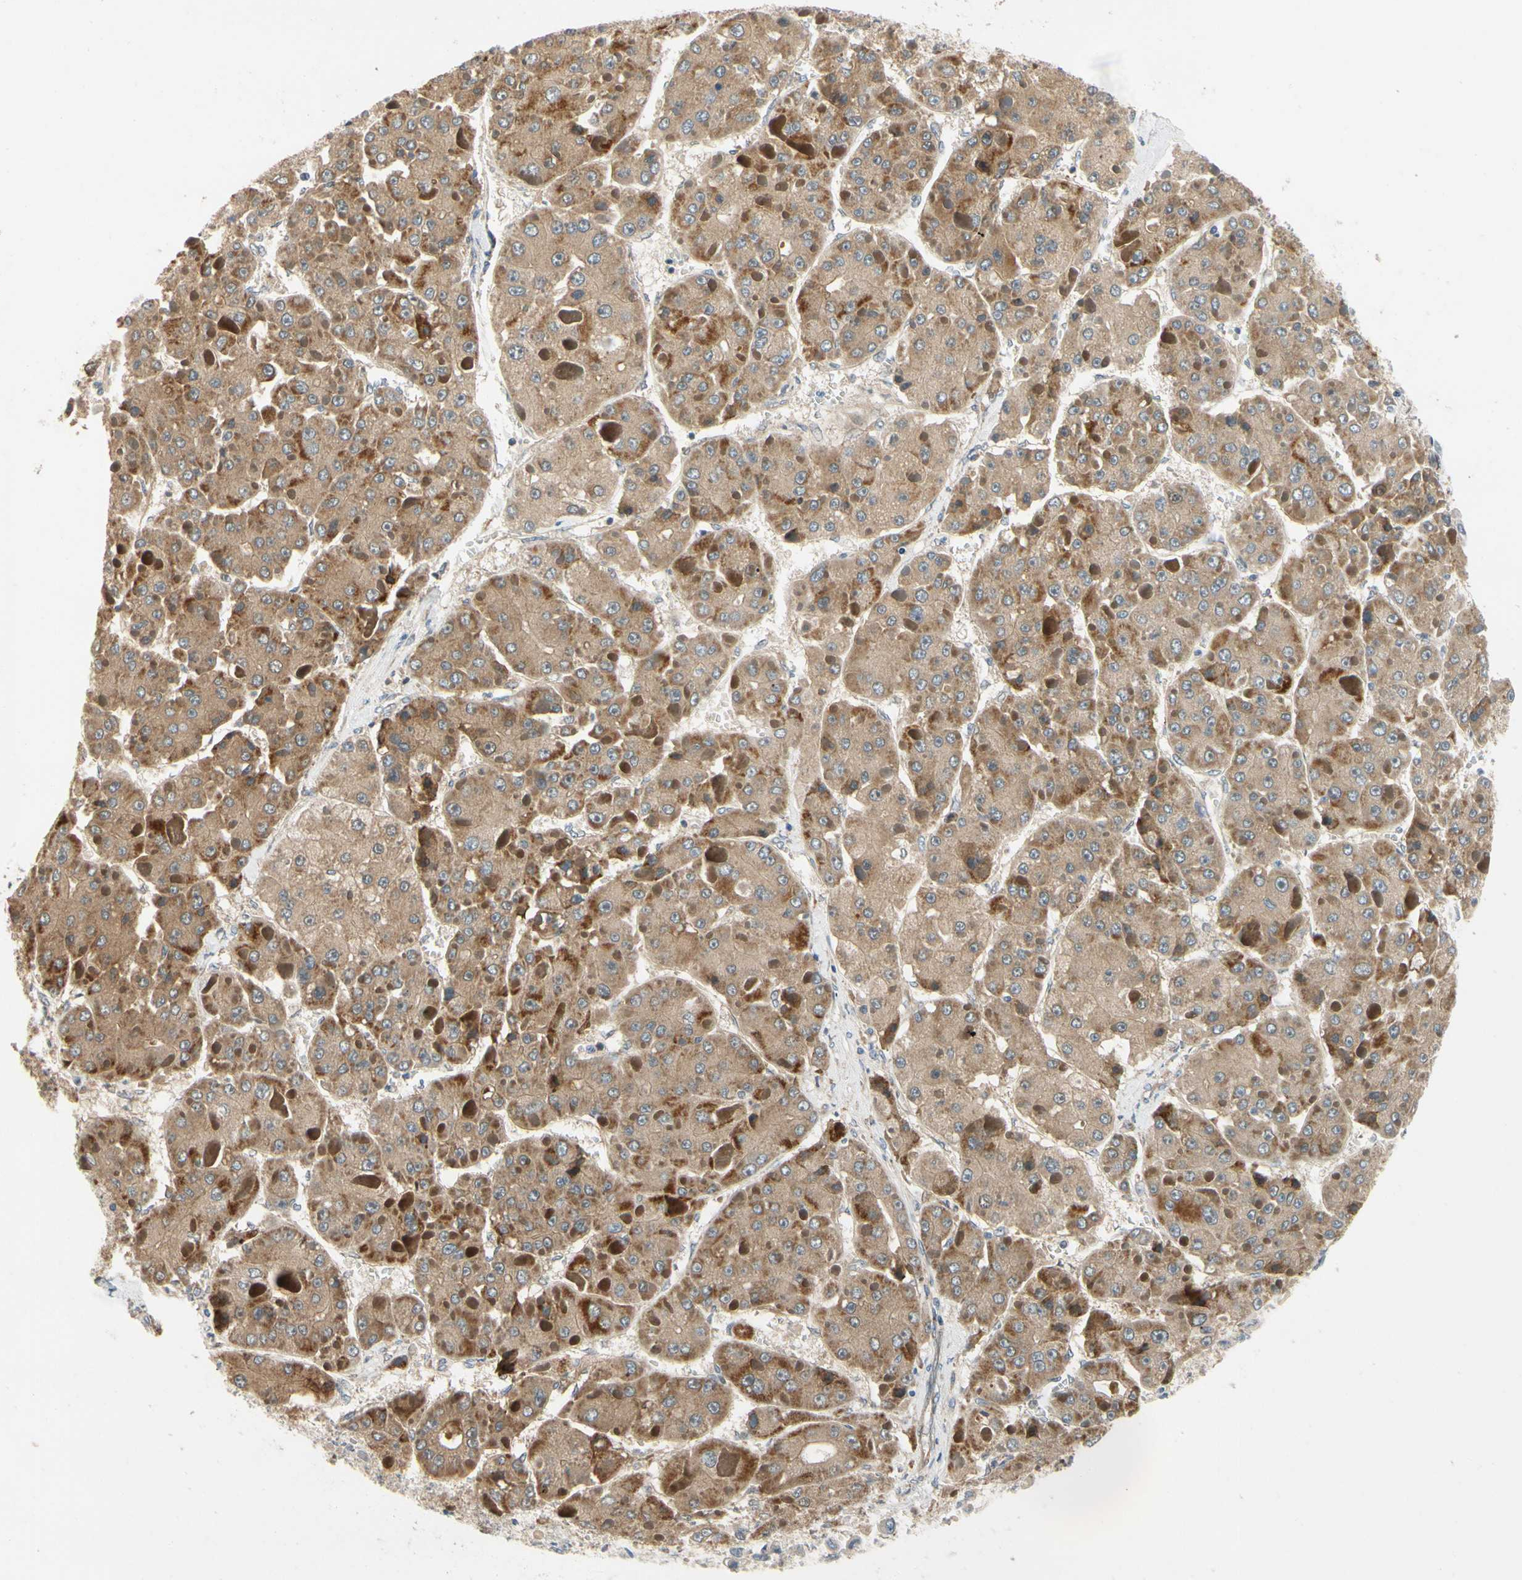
{"staining": {"intensity": "moderate", "quantity": ">75%", "location": "cytoplasmic/membranous"}, "tissue": "liver cancer", "cell_type": "Tumor cells", "image_type": "cancer", "snomed": [{"axis": "morphology", "description": "Carcinoma, Hepatocellular, NOS"}, {"axis": "topography", "description": "Liver"}], "caption": "A micrograph showing moderate cytoplasmic/membranous positivity in about >75% of tumor cells in liver hepatocellular carcinoma, as visualized by brown immunohistochemical staining.", "gene": "TDRP", "patient": {"sex": "female", "age": 73}}